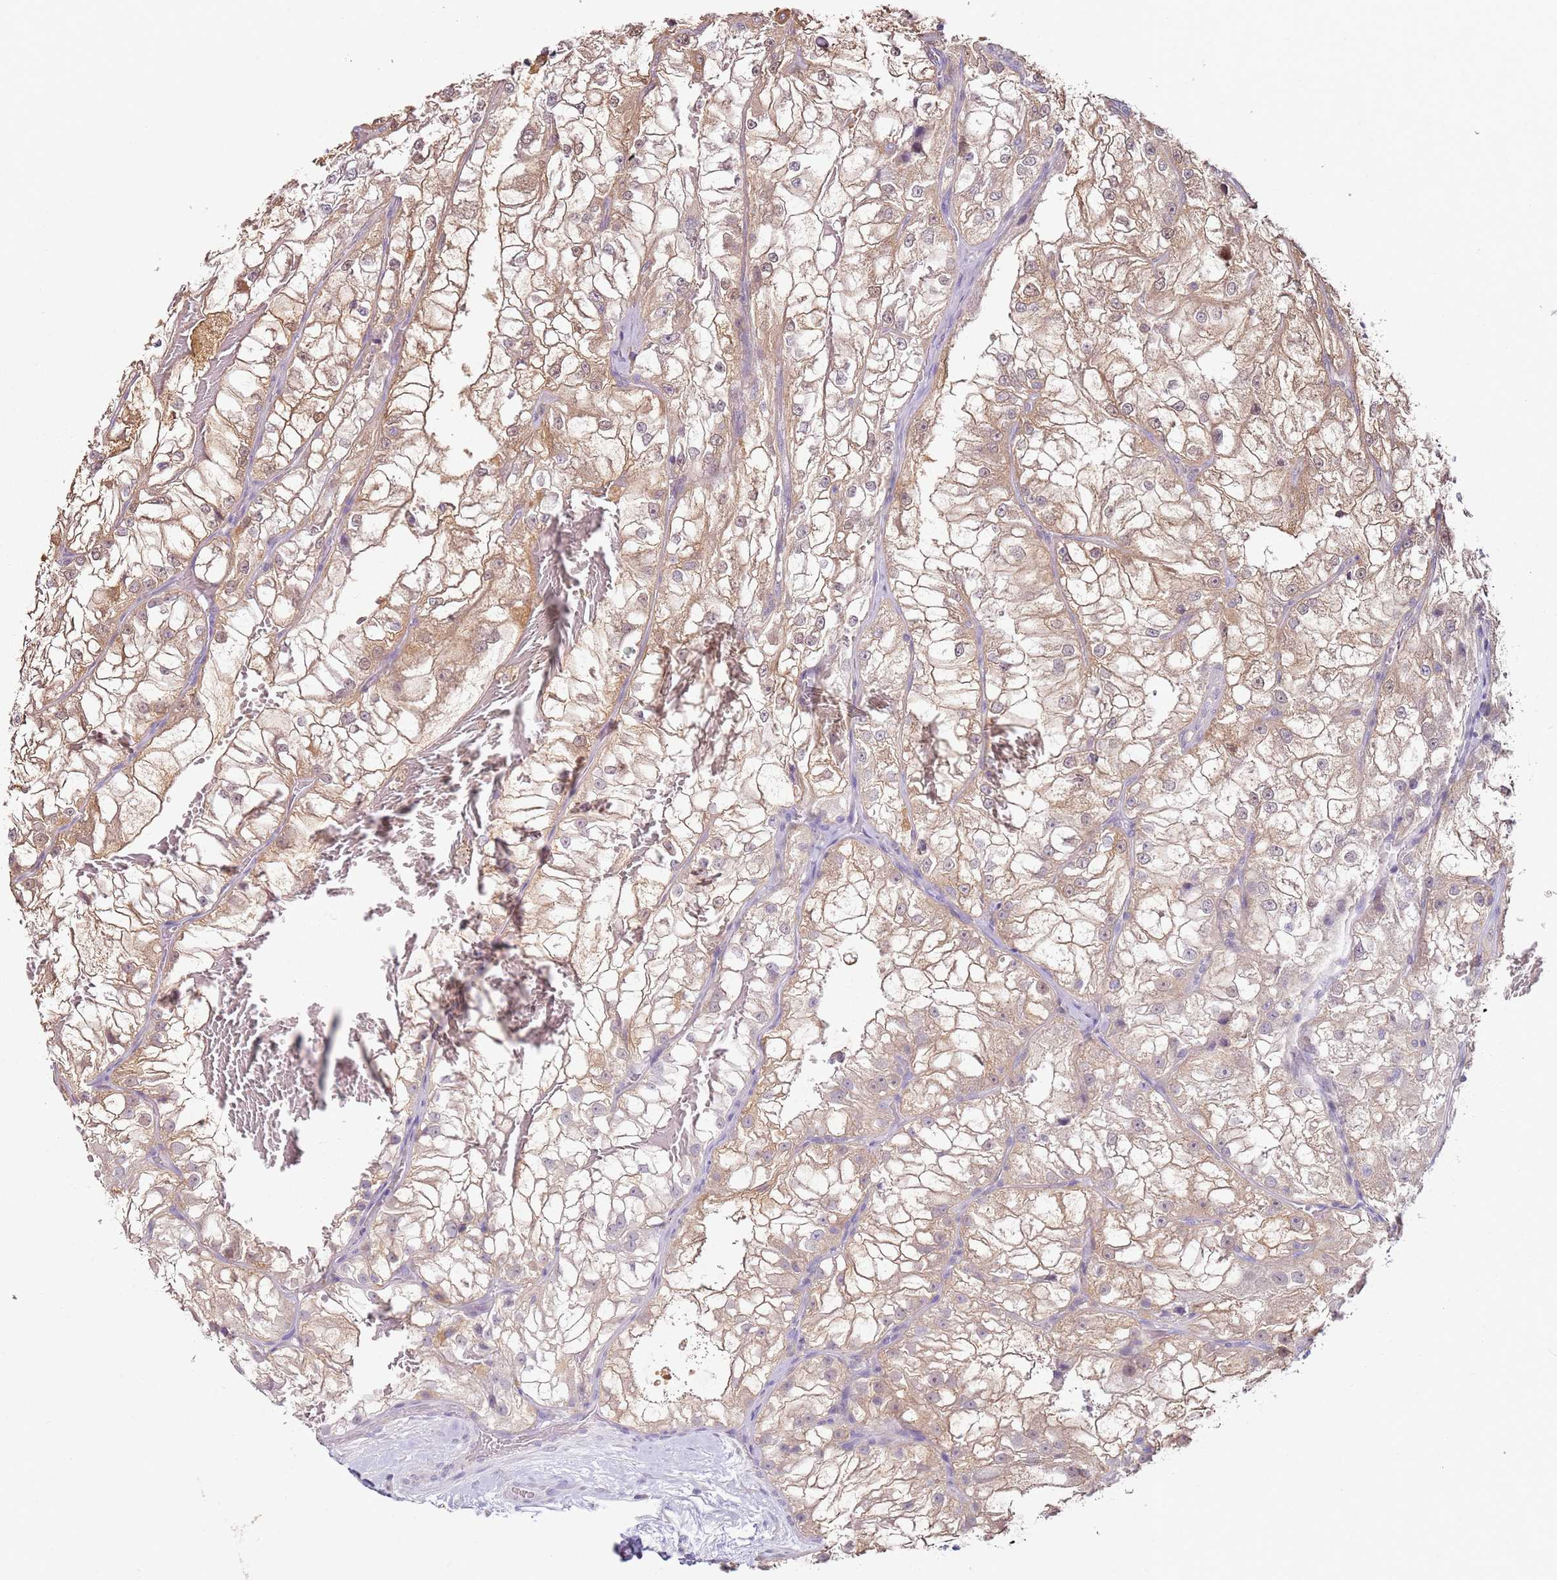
{"staining": {"intensity": "moderate", "quantity": ">75%", "location": "cytoplasmic/membranous"}, "tissue": "renal cancer", "cell_type": "Tumor cells", "image_type": "cancer", "snomed": [{"axis": "morphology", "description": "Adenocarcinoma, NOS"}, {"axis": "topography", "description": "Kidney"}], "caption": "Human renal adenocarcinoma stained with a protein marker shows moderate staining in tumor cells.", "gene": "MDH1", "patient": {"sex": "female", "age": 72}}